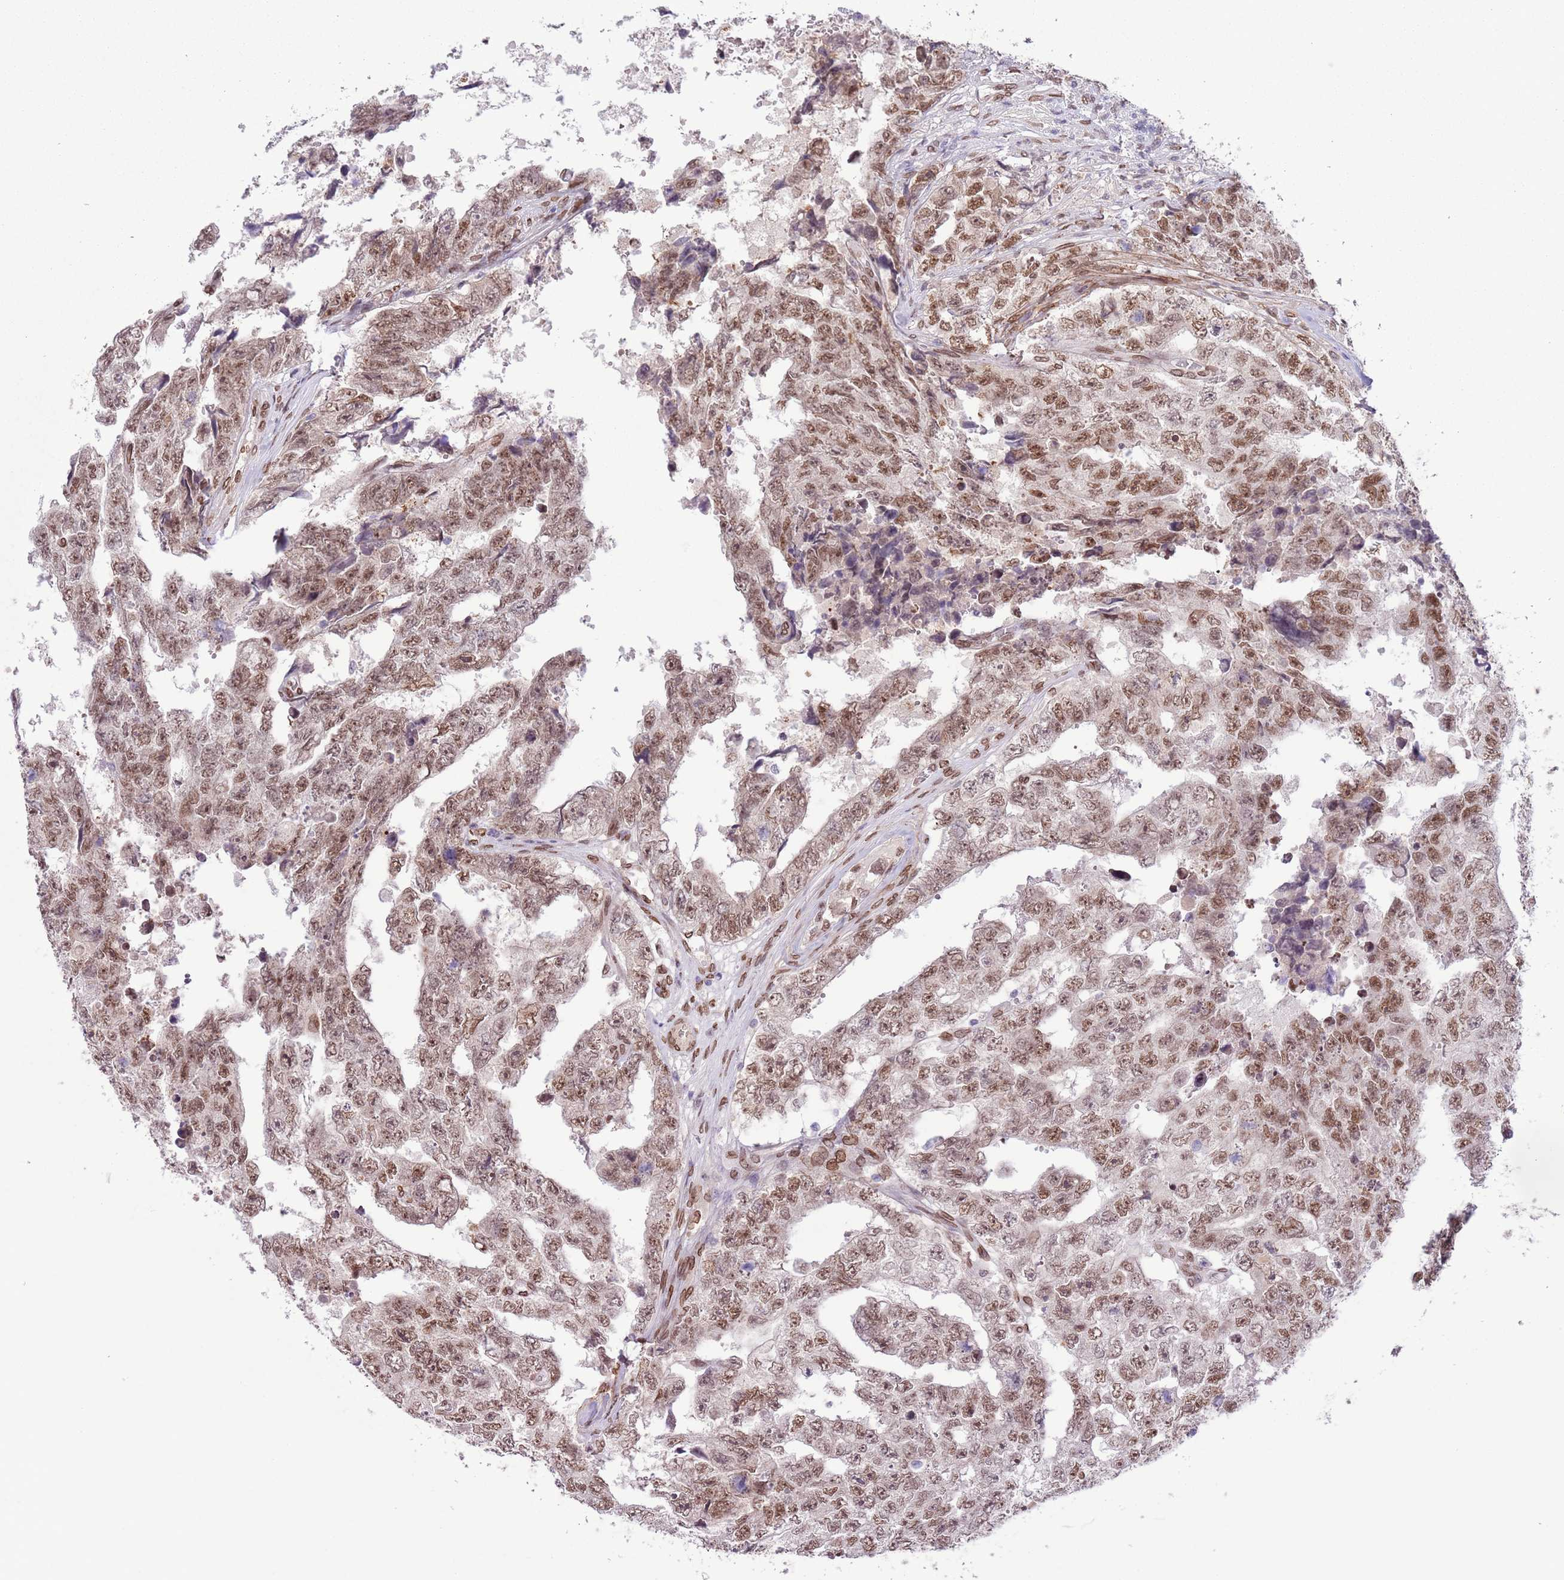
{"staining": {"intensity": "moderate", "quantity": ">75%", "location": "nuclear"}, "tissue": "testis cancer", "cell_type": "Tumor cells", "image_type": "cancer", "snomed": [{"axis": "morphology", "description": "Carcinoma, Embryonal, NOS"}, {"axis": "topography", "description": "Testis"}], "caption": "Testis cancer (embryonal carcinoma) tissue displays moderate nuclear positivity in approximately >75% of tumor cells (DAB IHC, brown staining for protein, blue staining for nuclei).", "gene": "ZGLP1", "patient": {"sex": "male", "age": 25}}